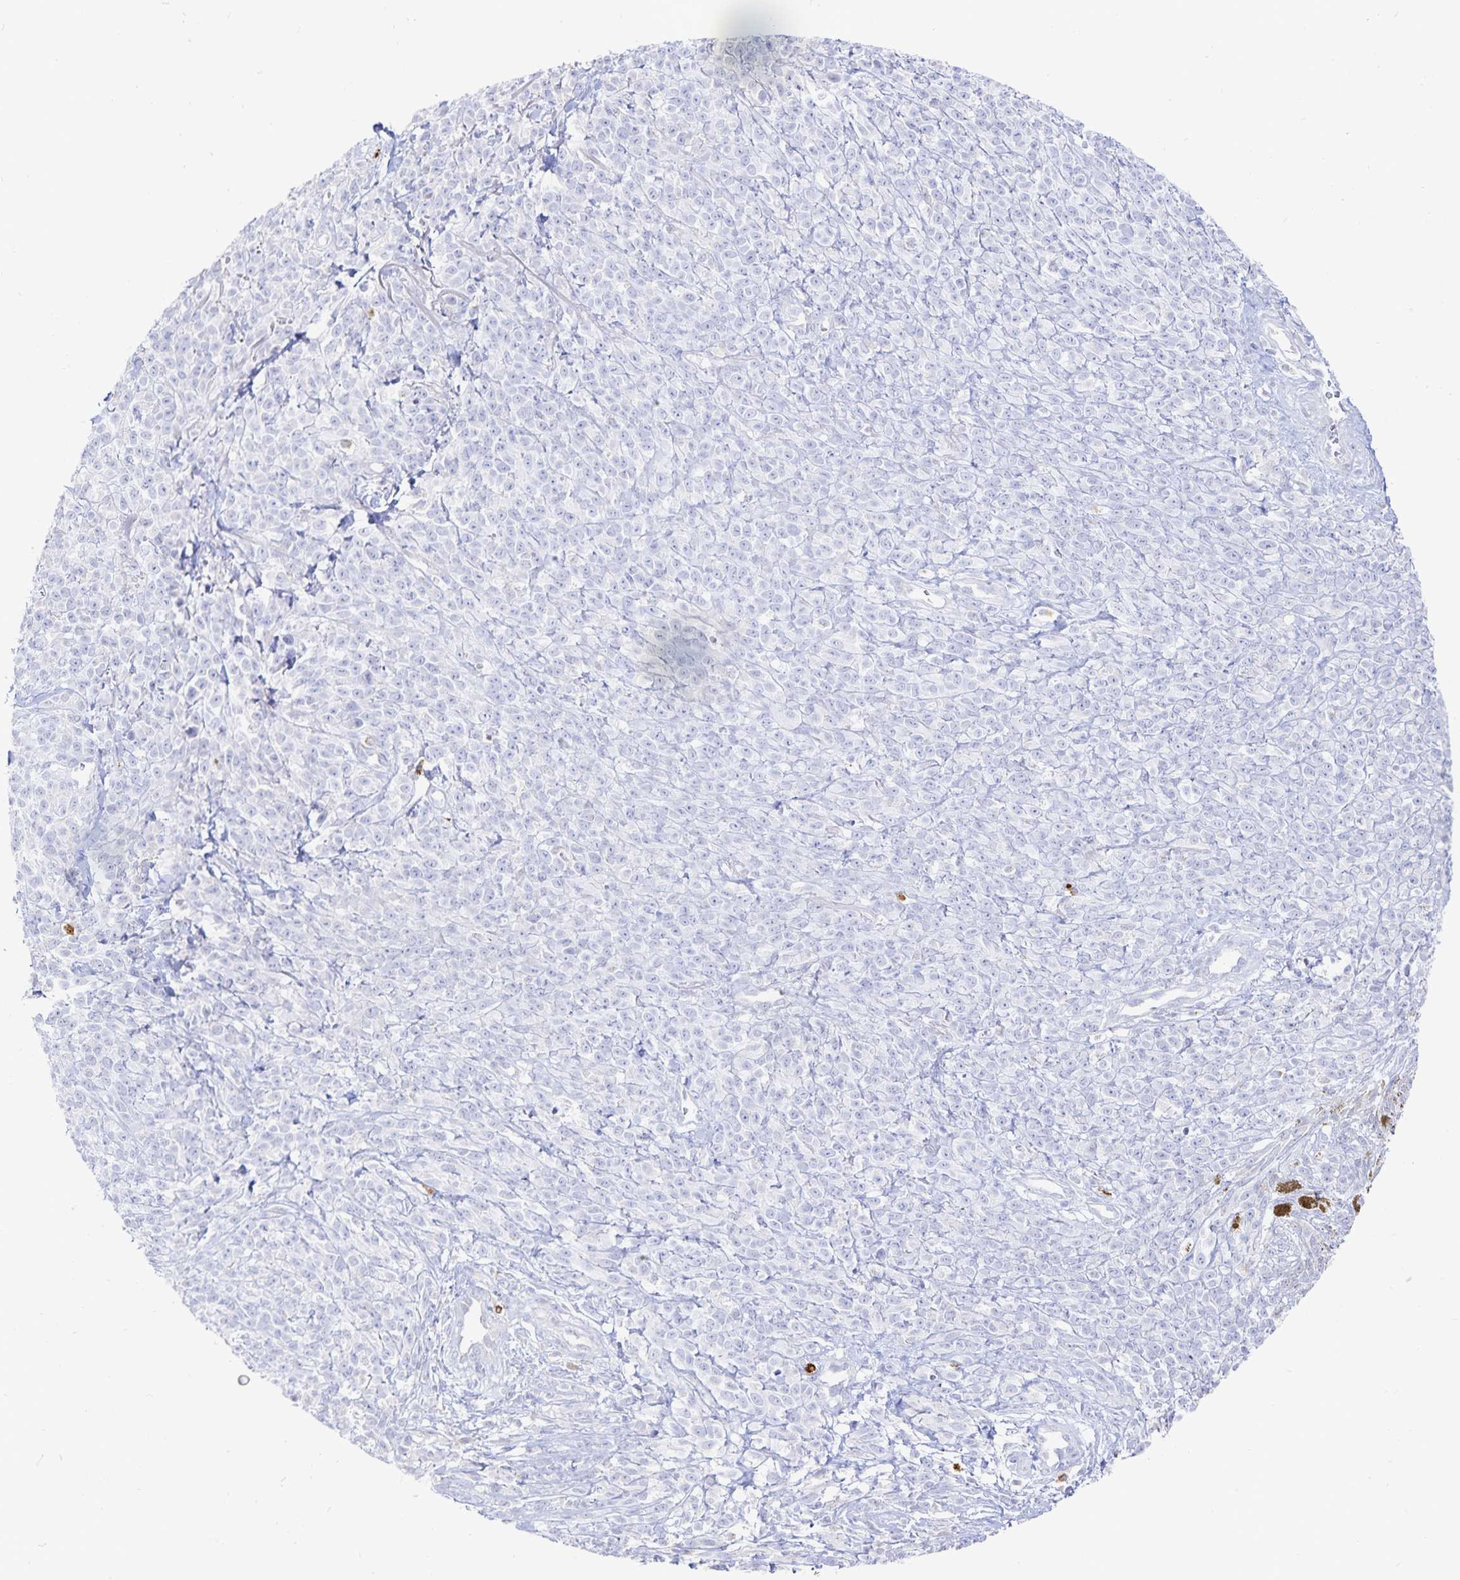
{"staining": {"intensity": "negative", "quantity": "none", "location": "none"}, "tissue": "melanoma", "cell_type": "Tumor cells", "image_type": "cancer", "snomed": [{"axis": "morphology", "description": "Malignant melanoma, NOS"}, {"axis": "topography", "description": "Skin"}, {"axis": "topography", "description": "Skin of trunk"}], "caption": "This is an immunohistochemistry photomicrograph of human melanoma. There is no staining in tumor cells.", "gene": "PKHD1", "patient": {"sex": "male", "age": 74}}